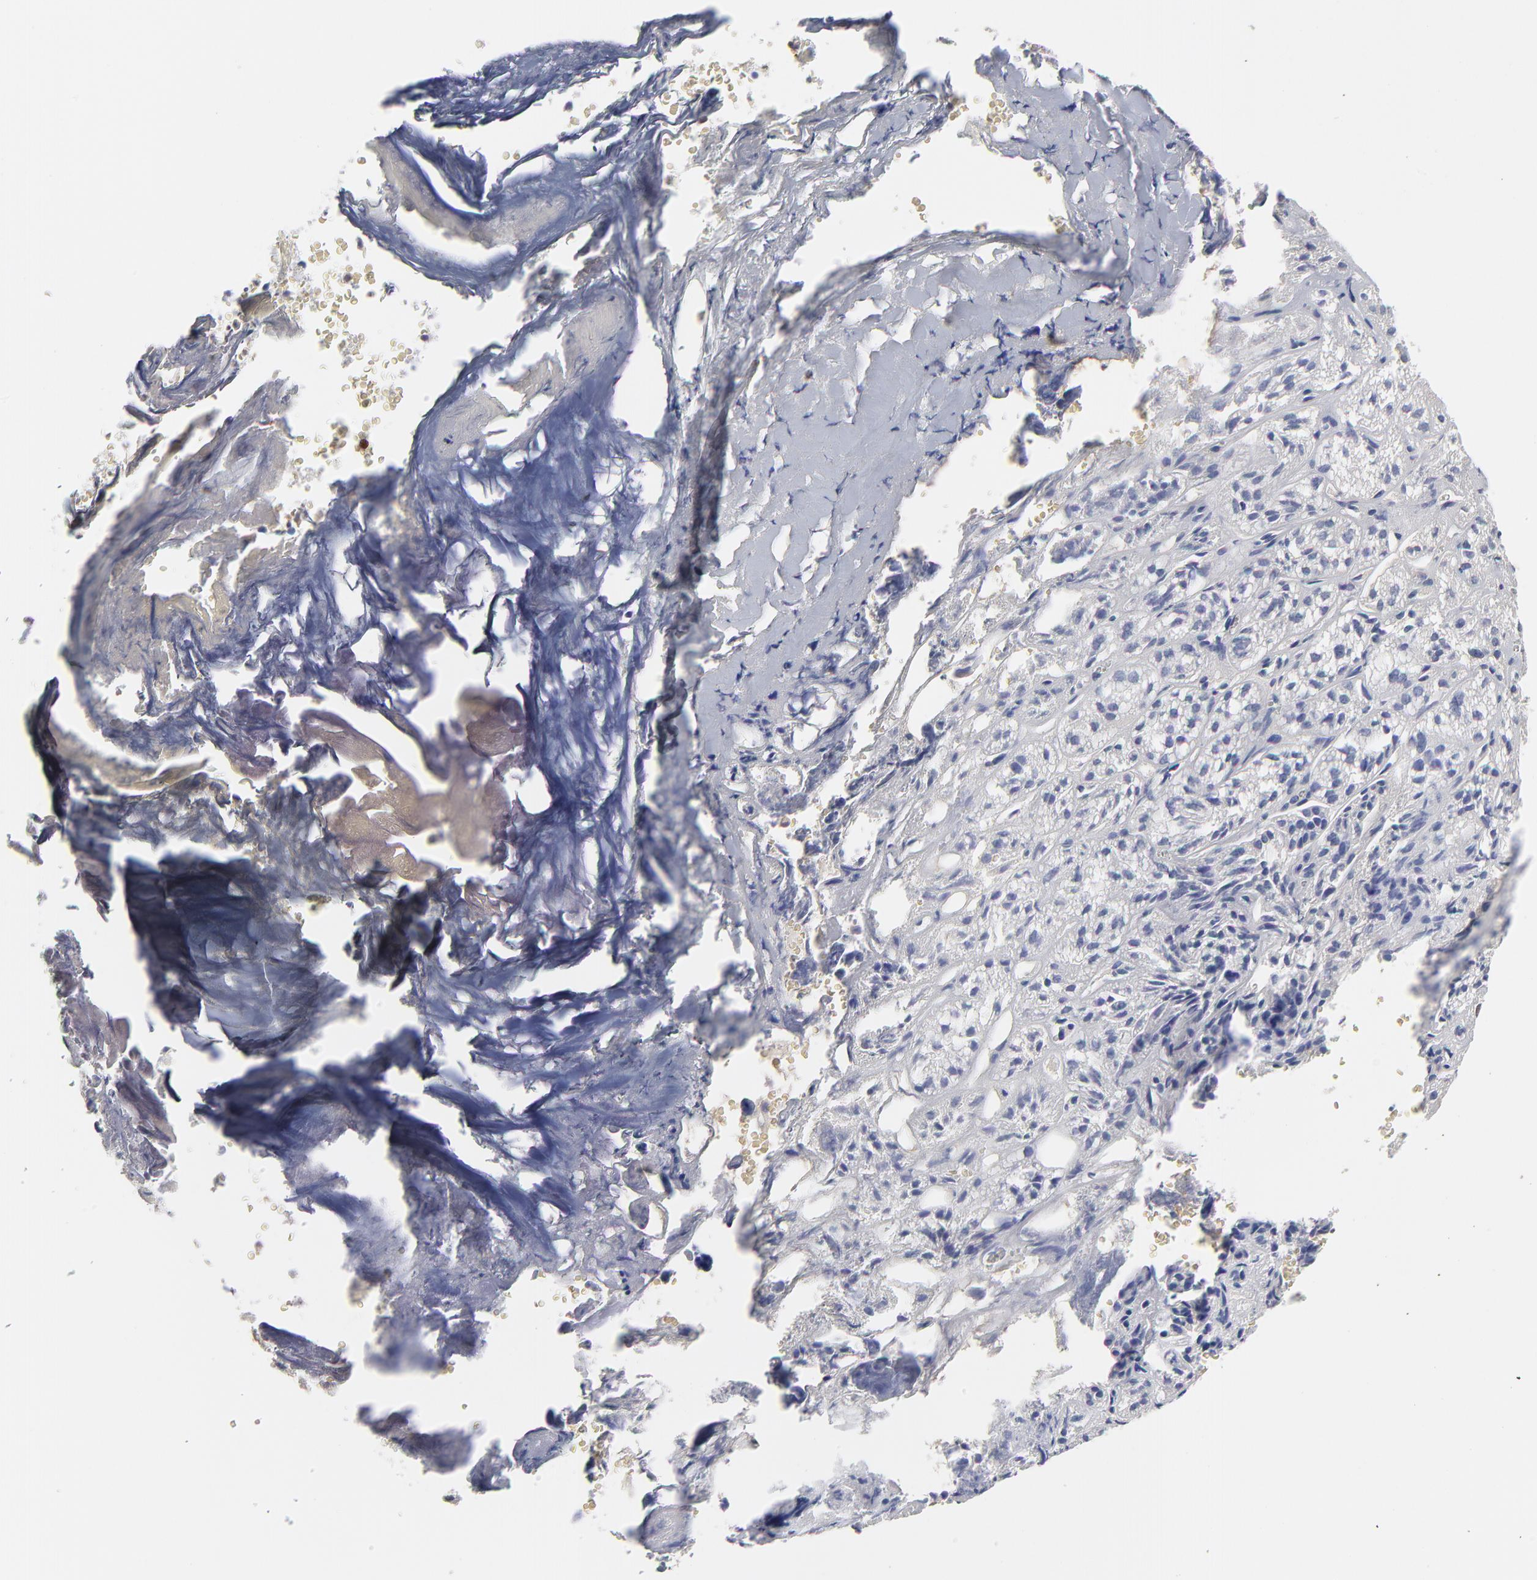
{"staining": {"intensity": "negative", "quantity": "none", "location": "none"}, "tissue": "adrenal gland", "cell_type": "Glandular cells", "image_type": "normal", "snomed": [{"axis": "morphology", "description": "Normal tissue, NOS"}, {"axis": "topography", "description": "Adrenal gland"}], "caption": "Immunohistochemistry of benign human adrenal gland exhibits no positivity in glandular cells.", "gene": "SMARCA1", "patient": {"sex": "female", "age": 71}}